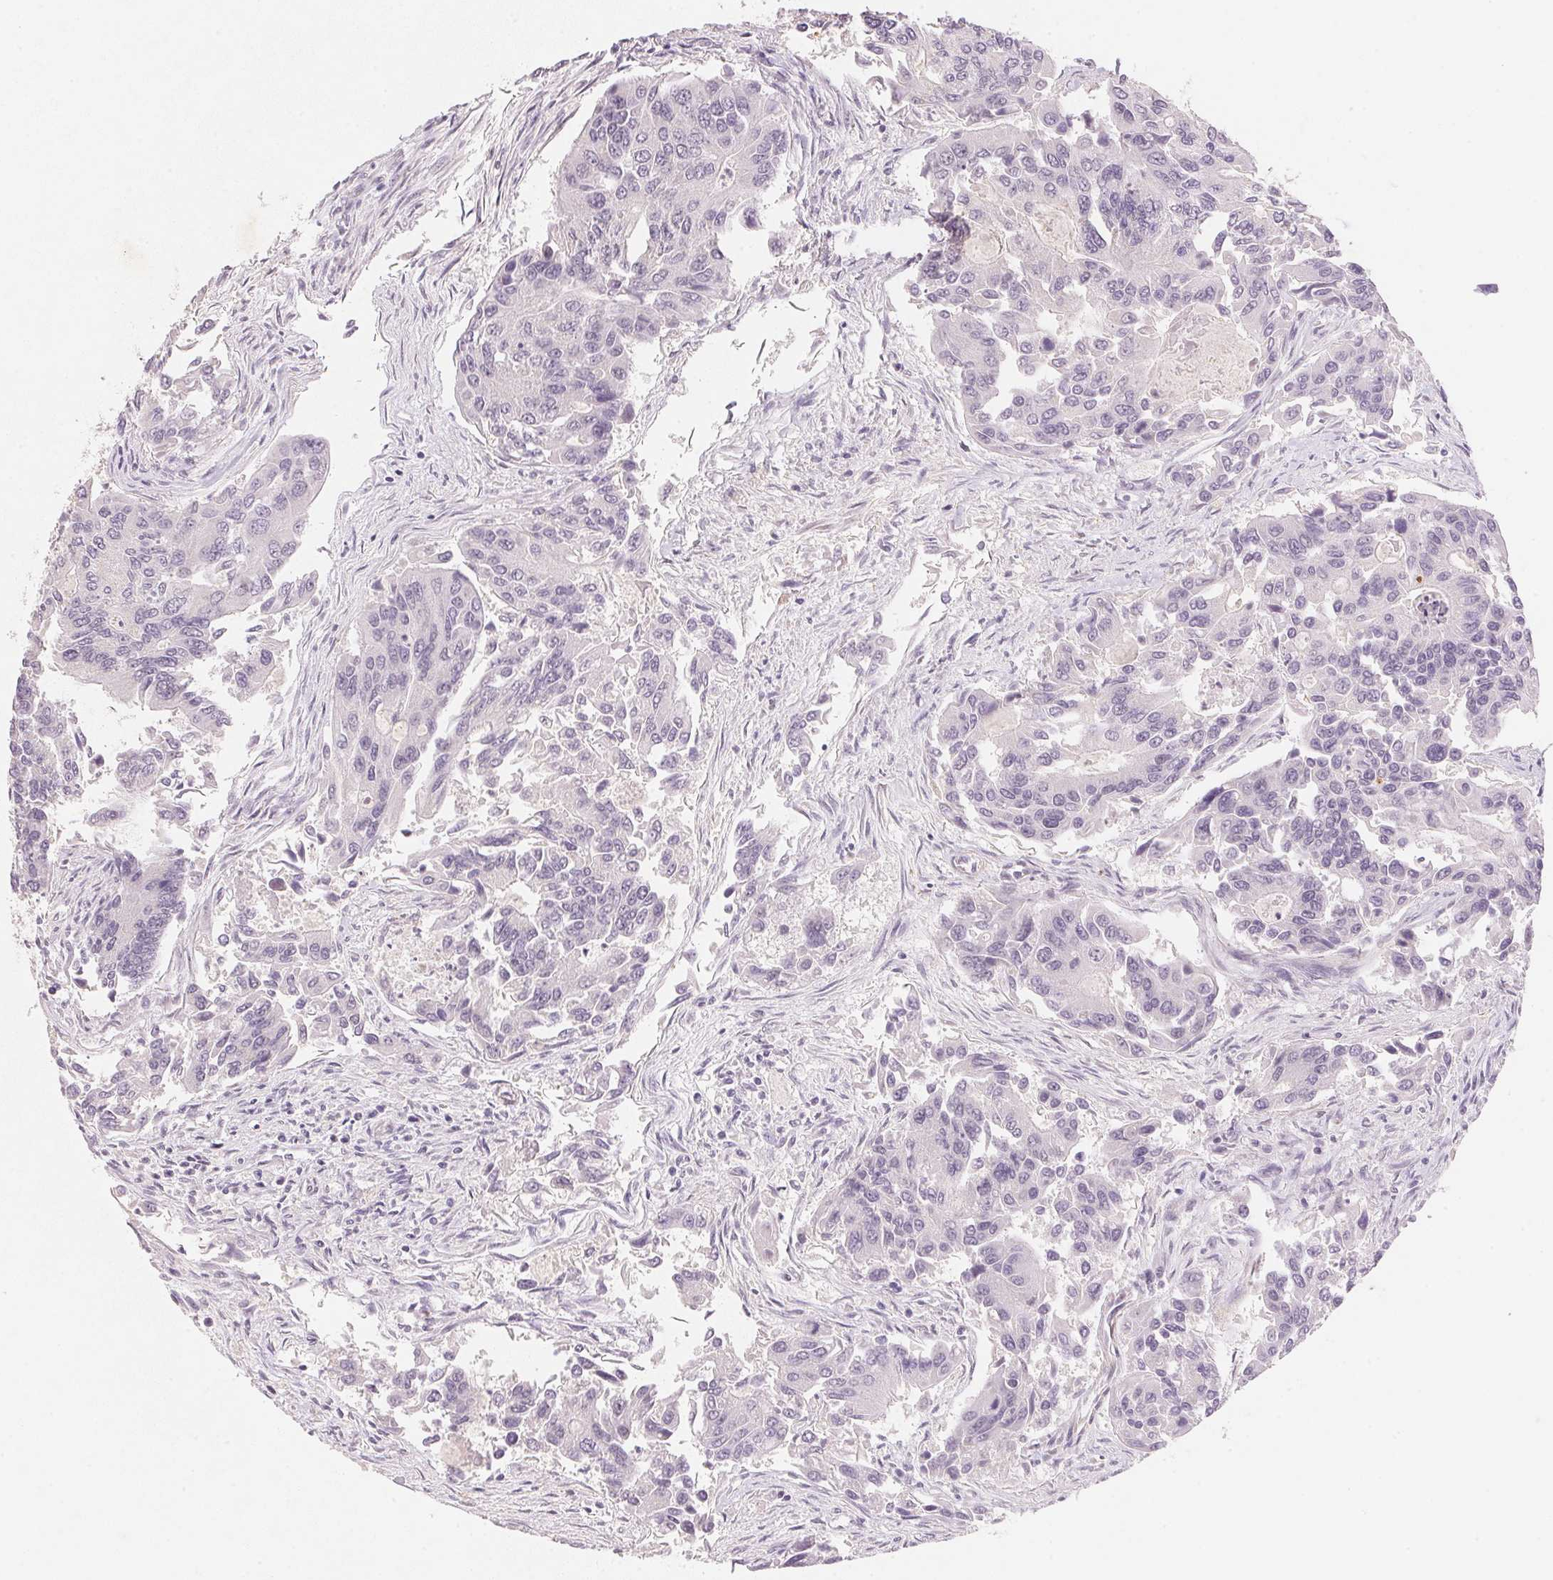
{"staining": {"intensity": "negative", "quantity": "none", "location": "none"}, "tissue": "colorectal cancer", "cell_type": "Tumor cells", "image_type": "cancer", "snomed": [{"axis": "morphology", "description": "Adenocarcinoma, NOS"}, {"axis": "topography", "description": "Colon"}], "caption": "Tumor cells show no significant staining in adenocarcinoma (colorectal).", "gene": "SMTN", "patient": {"sex": "female", "age": 67}}